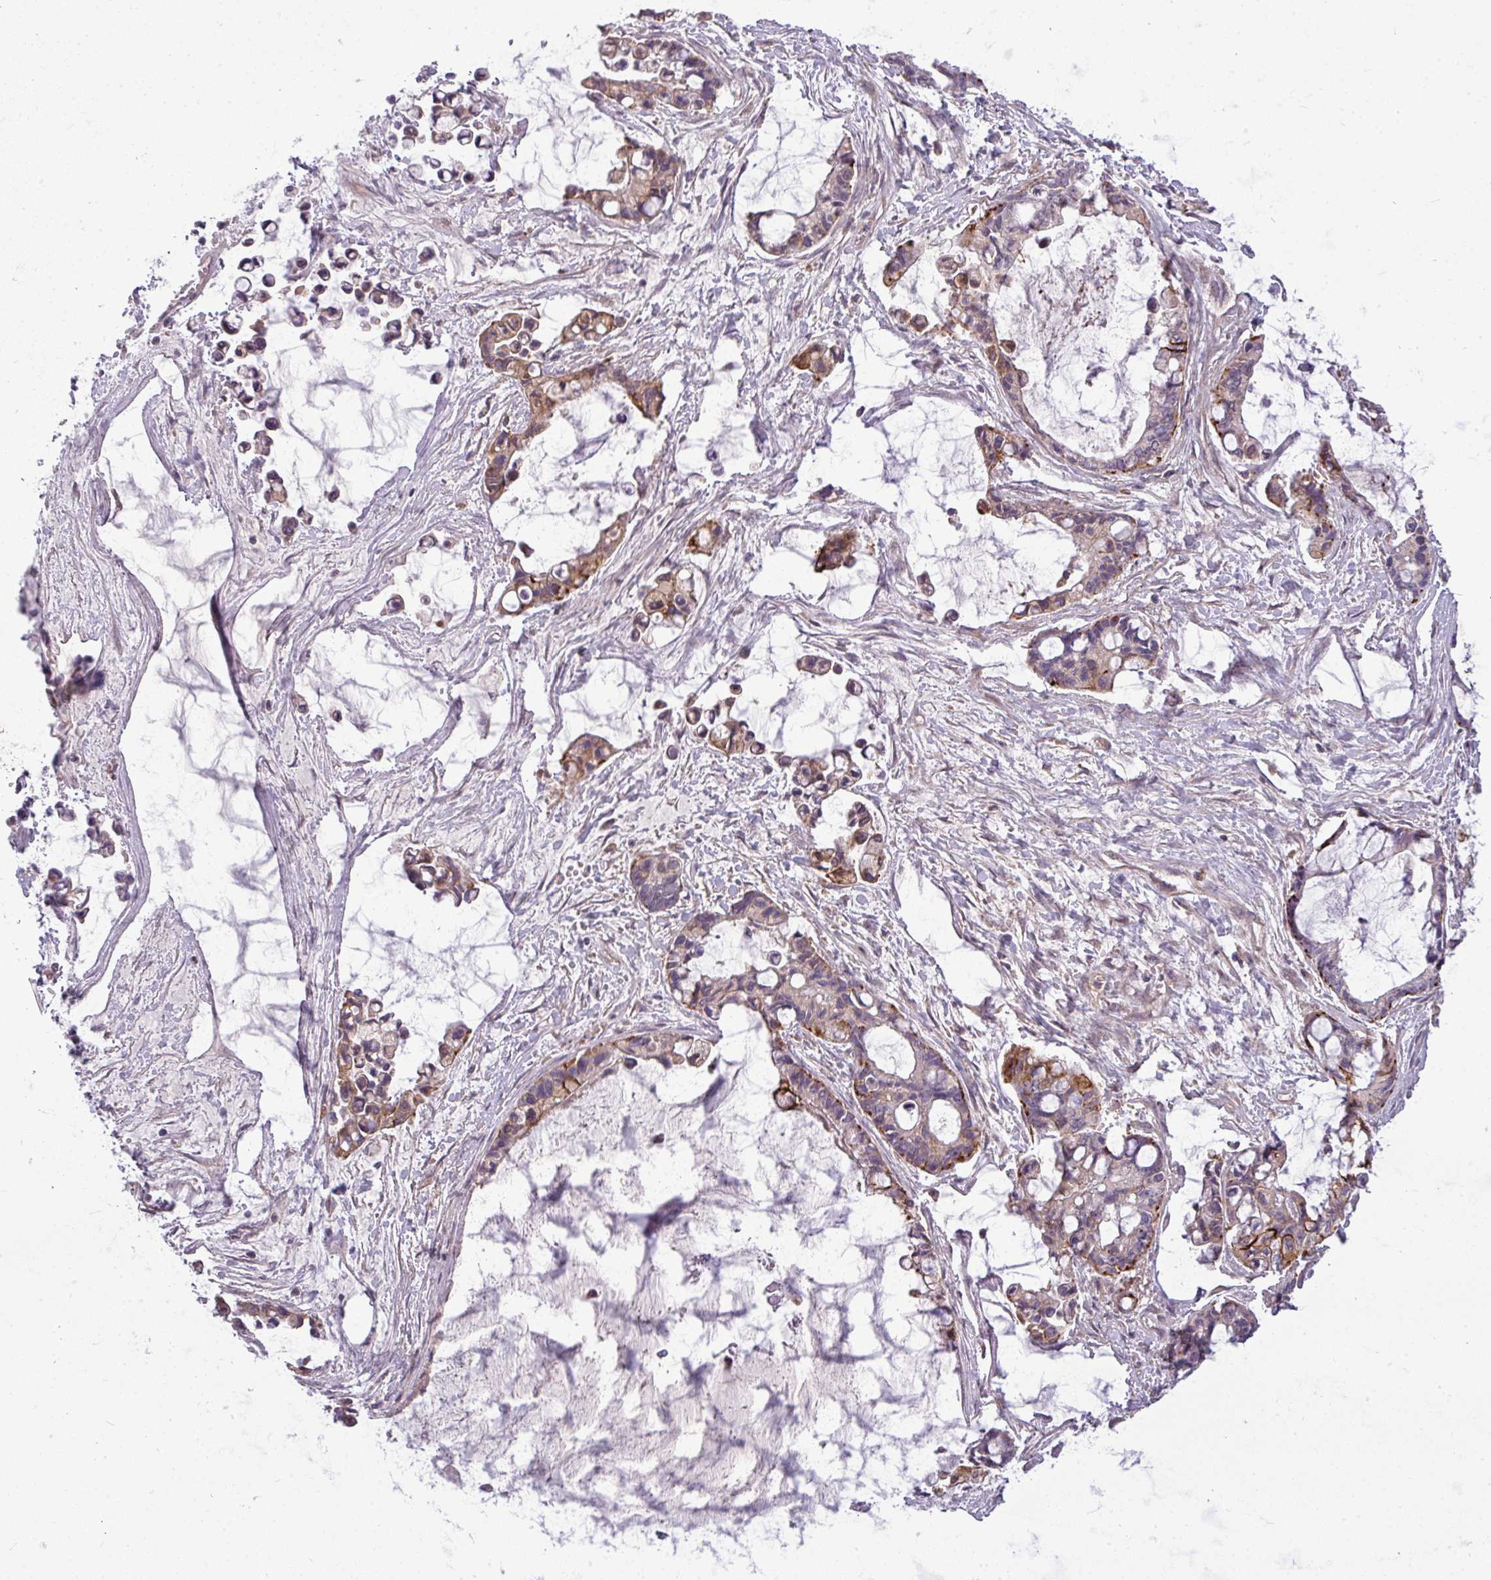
{"staining": {"intensity": "moderate", "quantity": "25%-75%", "location": "cytoplasmic/membranous"}, "tissue": "ovarian cancer", "cell_type": "Tumor cells", "image_type": "cancer", "snomed": [{"axis": "morphology", "description": "Cystadenocarcinoma, mucinous, NOS"}, {"axis": "topography", "description": "Ovary"}], "caption": "Immunohistochemical staining of mucinous cystadenocarcinoma (ovarian) exhibits medium levels of moderate cytoplasmic/membranous protein staining in about 25%-75% of tumor cells.", "gene": "ZNF35", "patient": {"sex": "female", "age": 63}}